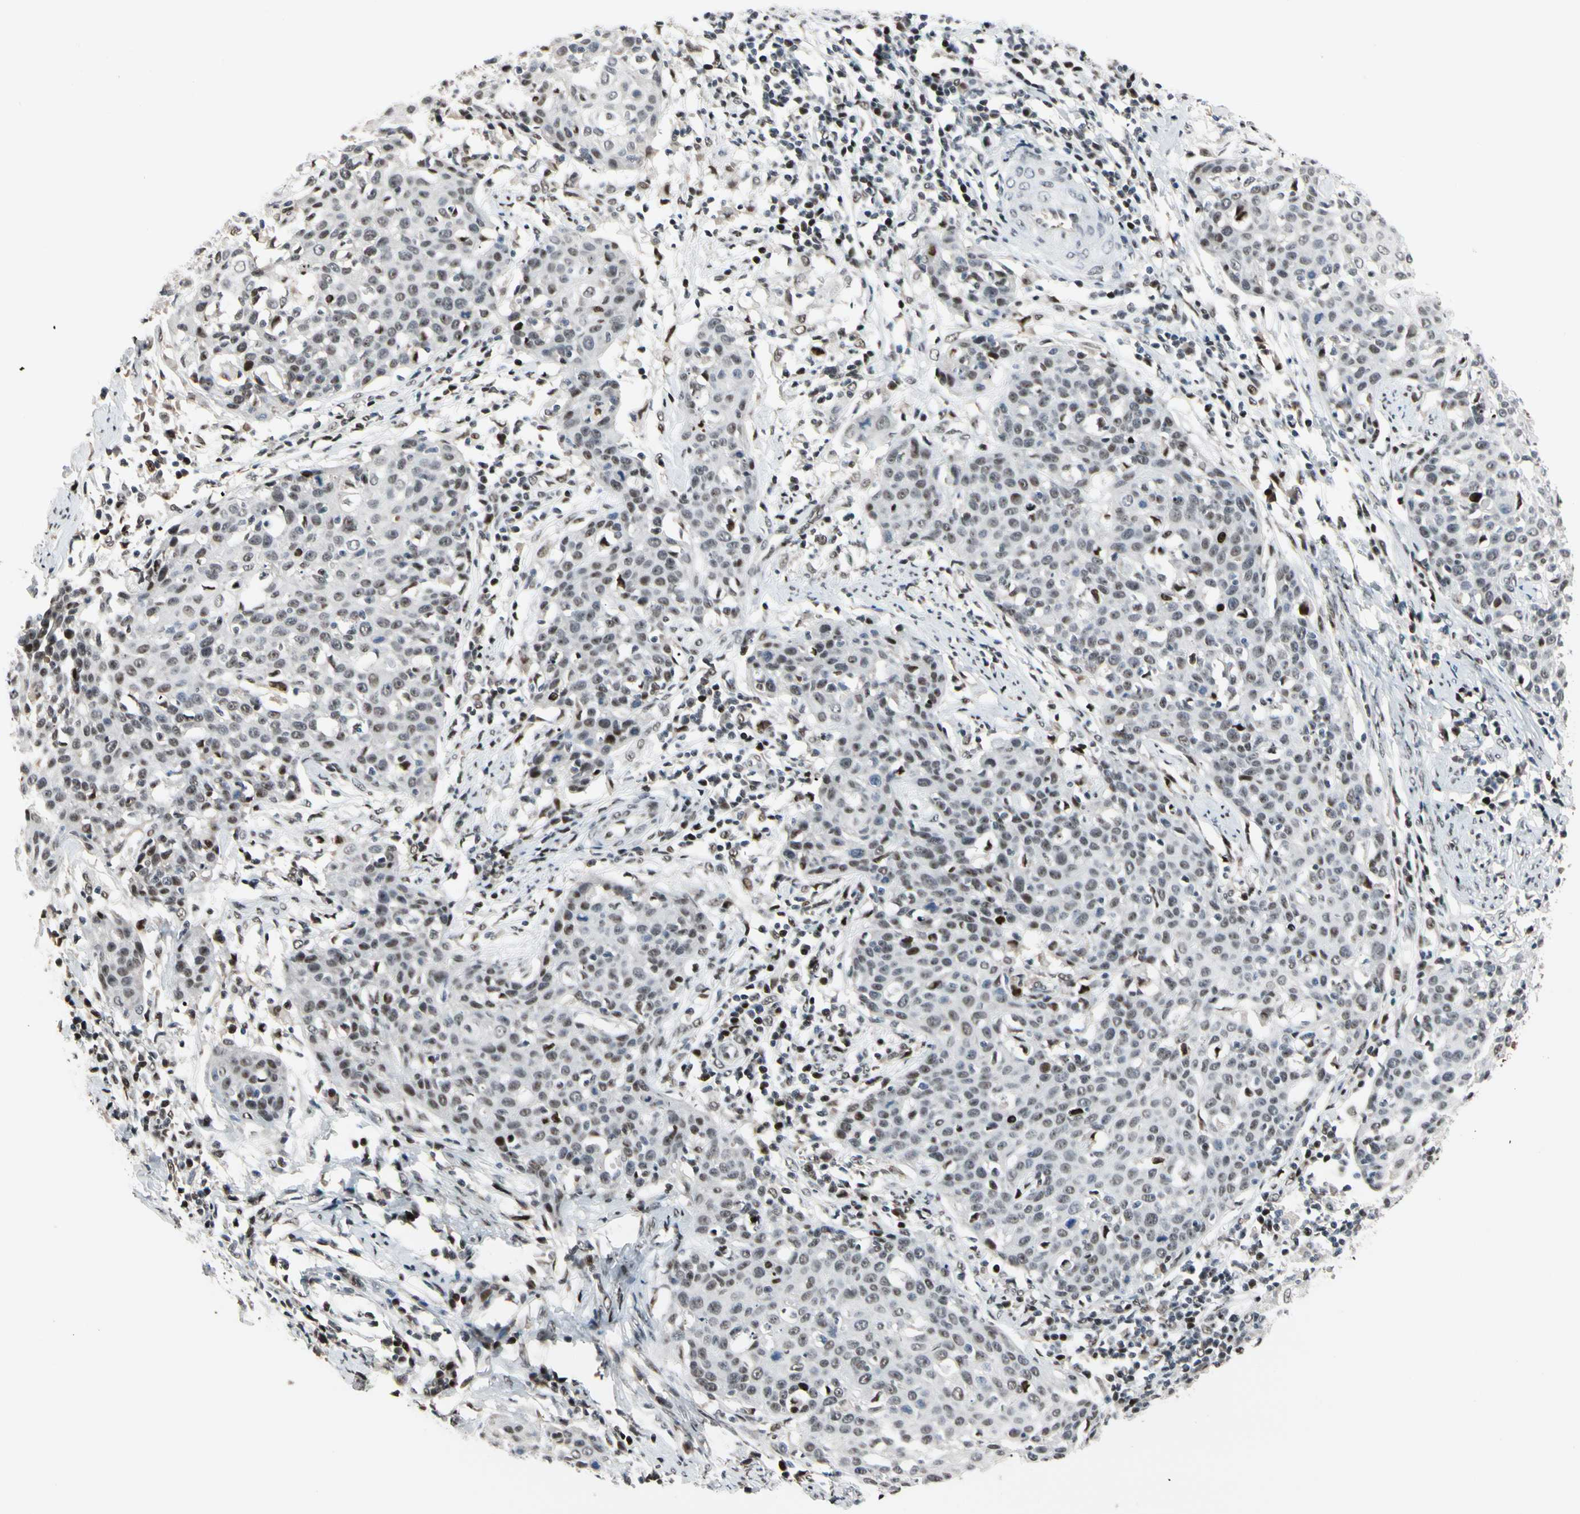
{"staining": {"intensity": "weak", "quantity": "25%-75%", "location": "nuclear"}, "tissue": "cervical cancer", "cell_type": "Tumor cells", "image_type": "cancer", "snomed": [{"axis": "morphology", "description": "Squamous cell carcinoma, NOS"}, {"axis": "topography", "description": "Cervix"}], "caption": "Protein staining reveals weak nuclear staining in about 25%-75% of tumor cells in cervical squamous cell carcinoma.", "gene": "FOXO3", "patient": {"sex": "female", "age": 38}}